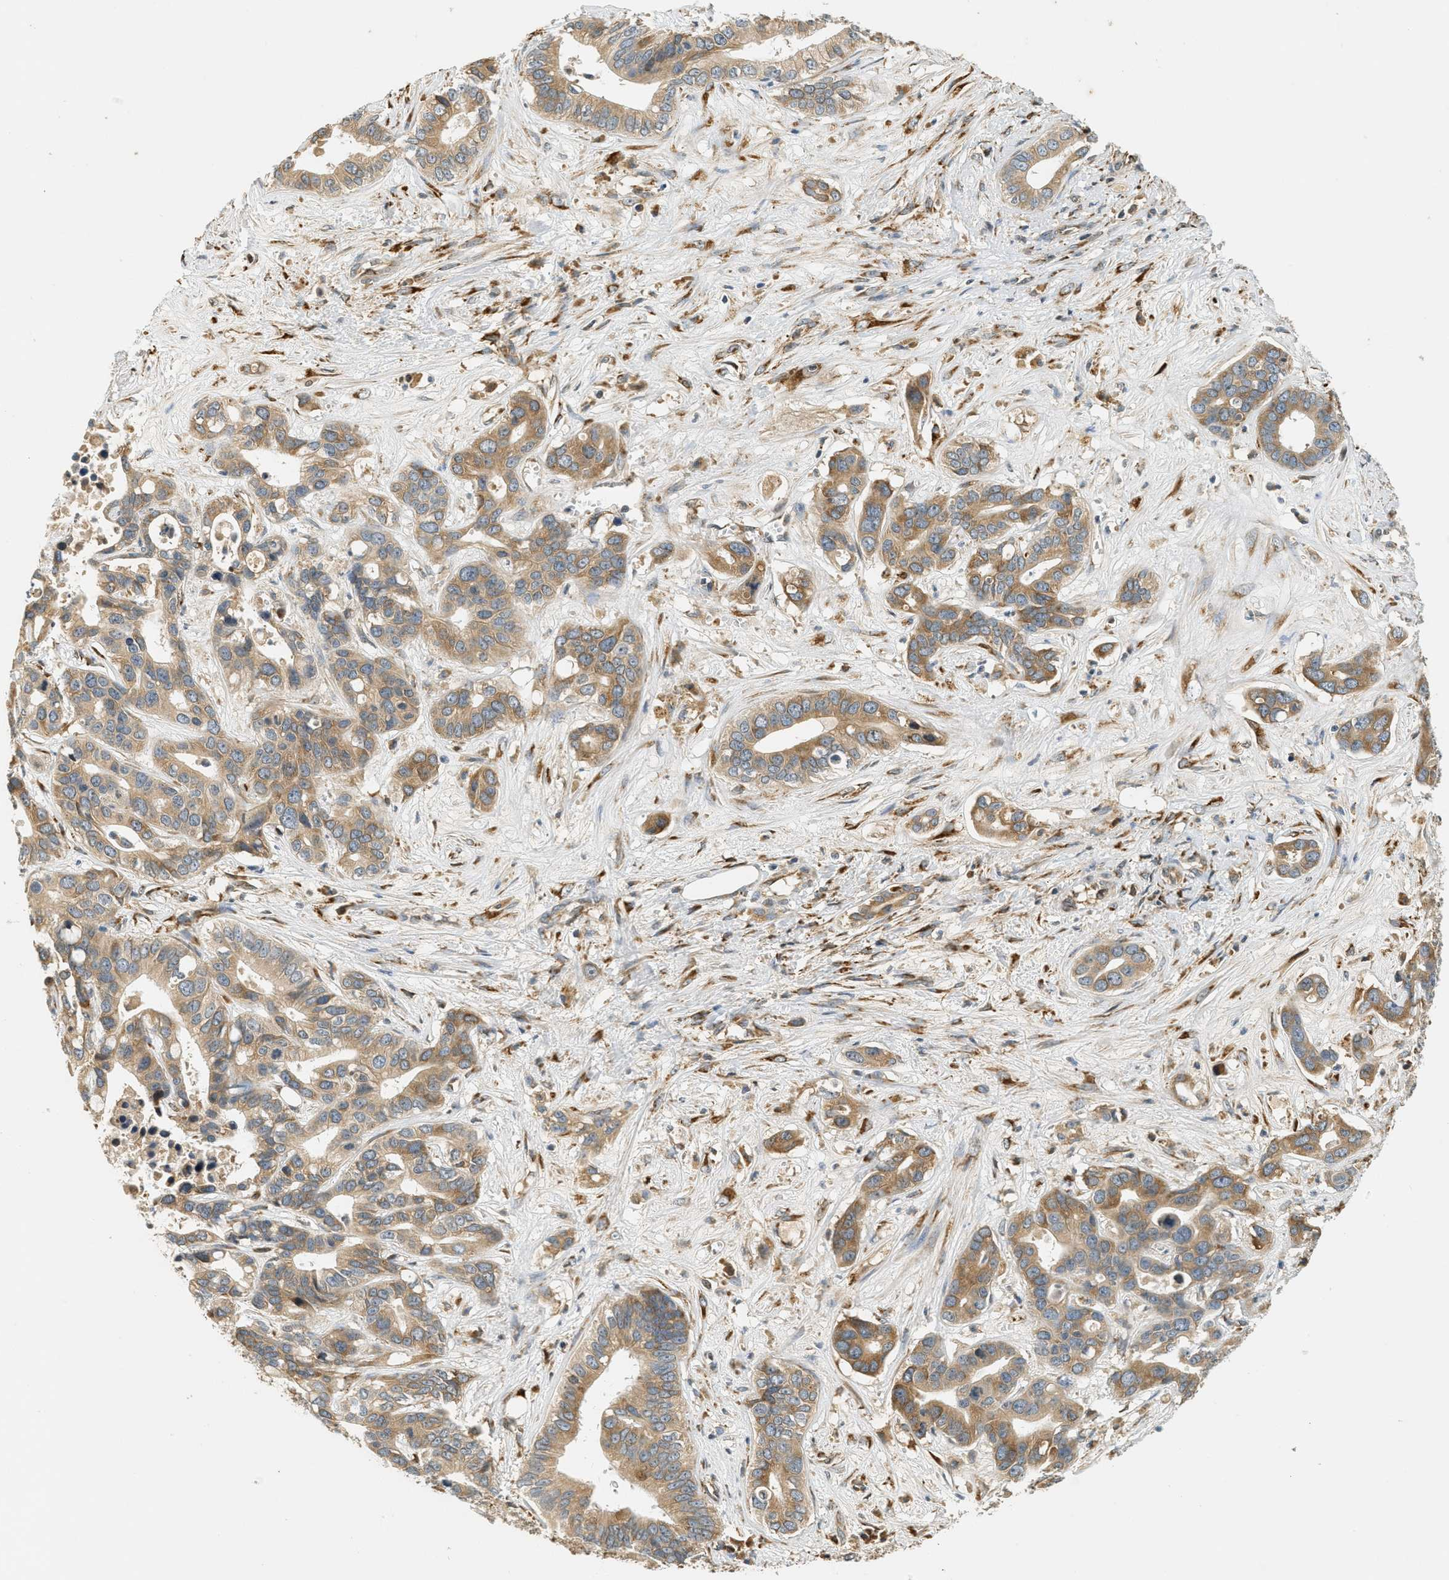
{"staining": {"intensity": "moderate", "quantity": ">75%", "location": "cytoplasmic/membranous"}, "tissue": "liver cancer", "cell_type": "Tumor cells", "image_type": "cancer", "snomed": [{"axis": "morphology", "description": "Cholangiocarcinoma"}, {"axis": "topography", "description": "Liver"}], "caption": "A high-resolution histopathology image shows immunohistochemistry staining of liver cancer (cholangiocarcinoma), which shows moderate cytoplasmic/membranous expression in approximately >75% of tumor cells. (Brightfield microscopy of DAB IHC at high magnification).", "gene": "PDK1", "patient": {"sex": "female", "age": 65}}